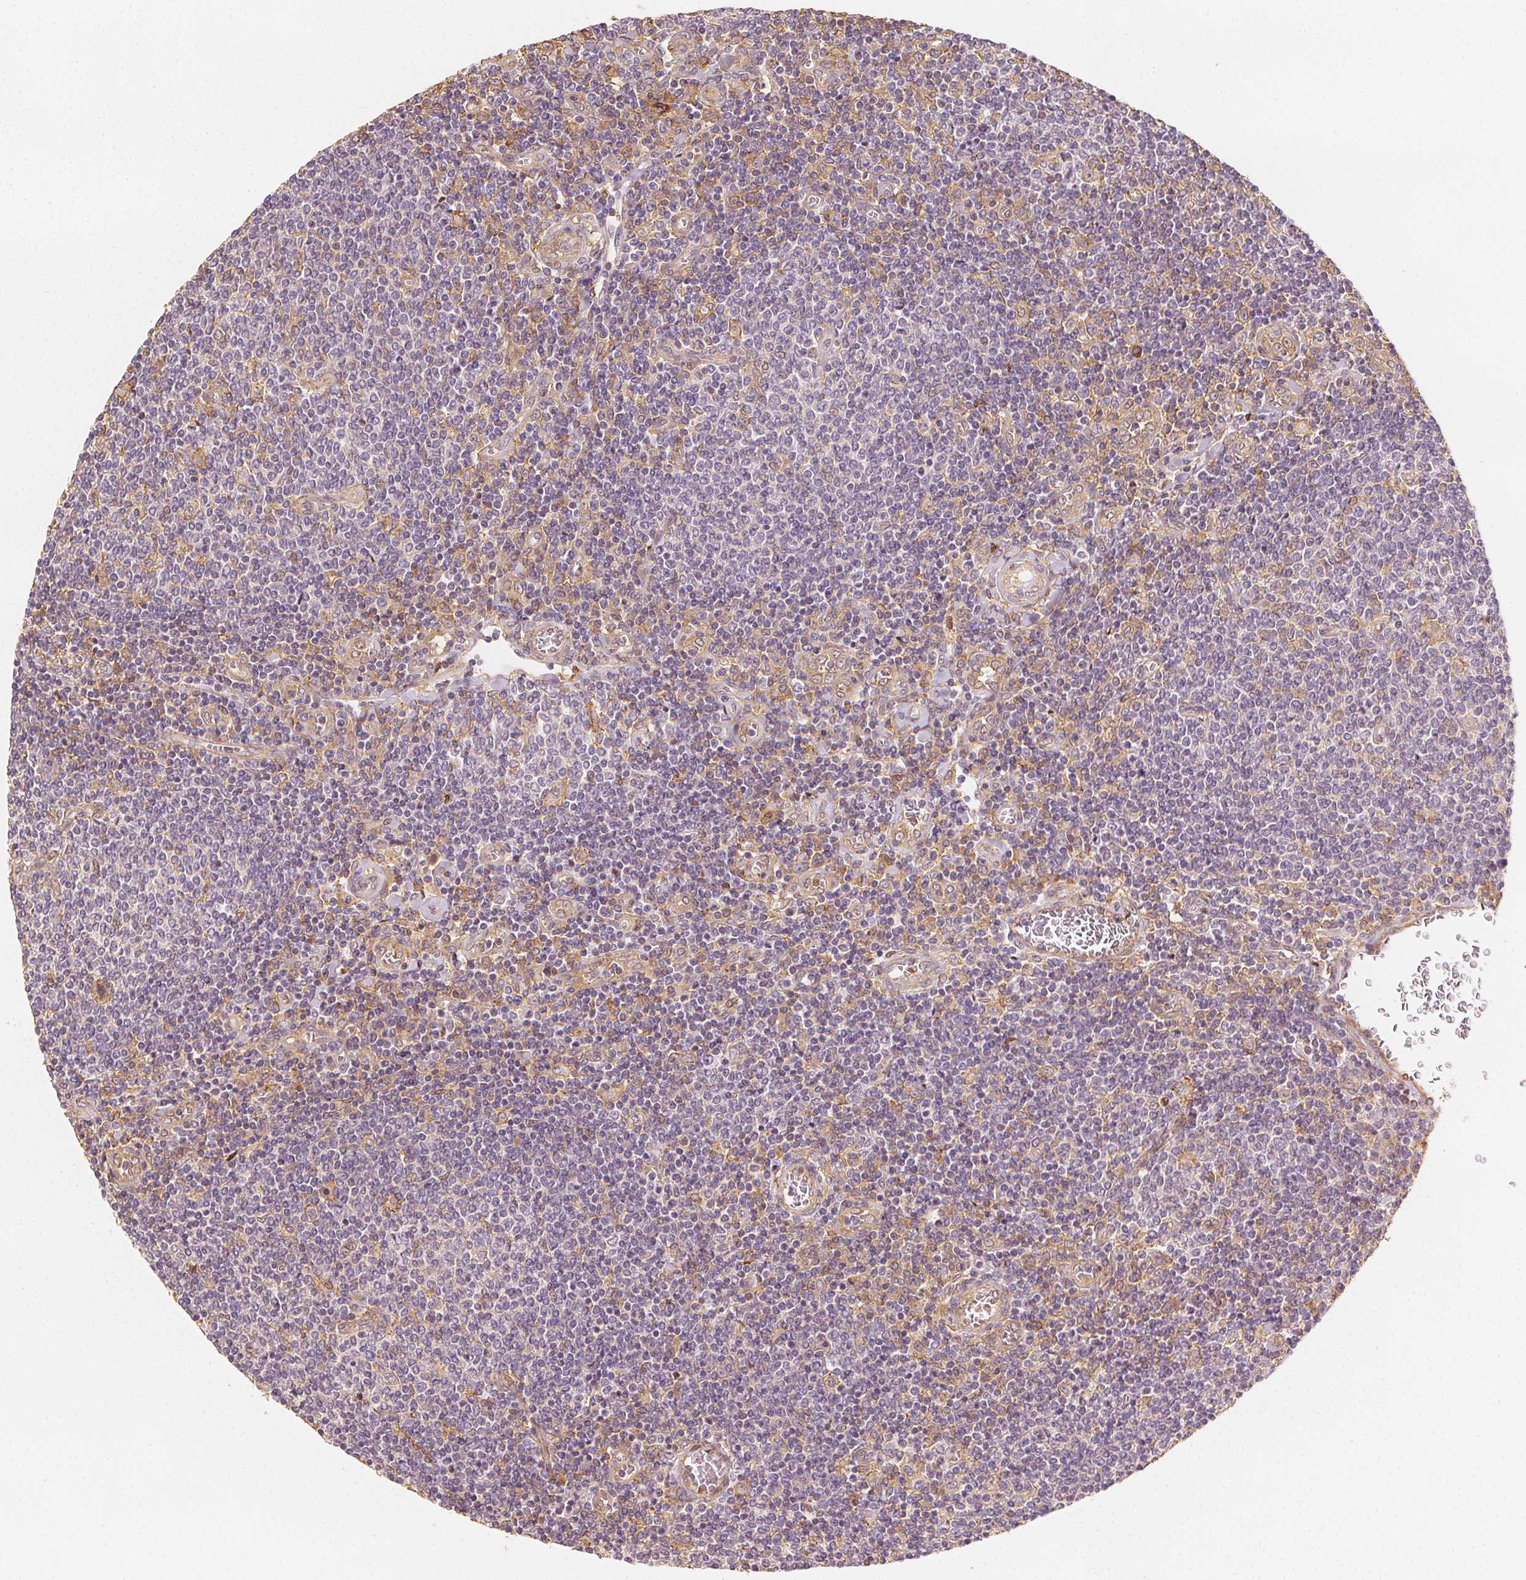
{"staining": {"intensity": "negative", "quantity": "none", "location": "none"}, "tissue": "lymphoma", "cell_type": "Tumor cells", "image_type": "cancer", "snomed": [{"axis": "morphology", "description": "Malignant lymphoma, non-Hodgkin's type, Low grade"}, {"axis": "topography", "description": "Lymph node"}], "caption": "Lymphoma was stained to show a protein in brown. There is no significant positivity in tumor cells. (DAB IHC, high magnification).", "gene": "ARHGAP26", "patient": {"sex": "male", "age": 52}}